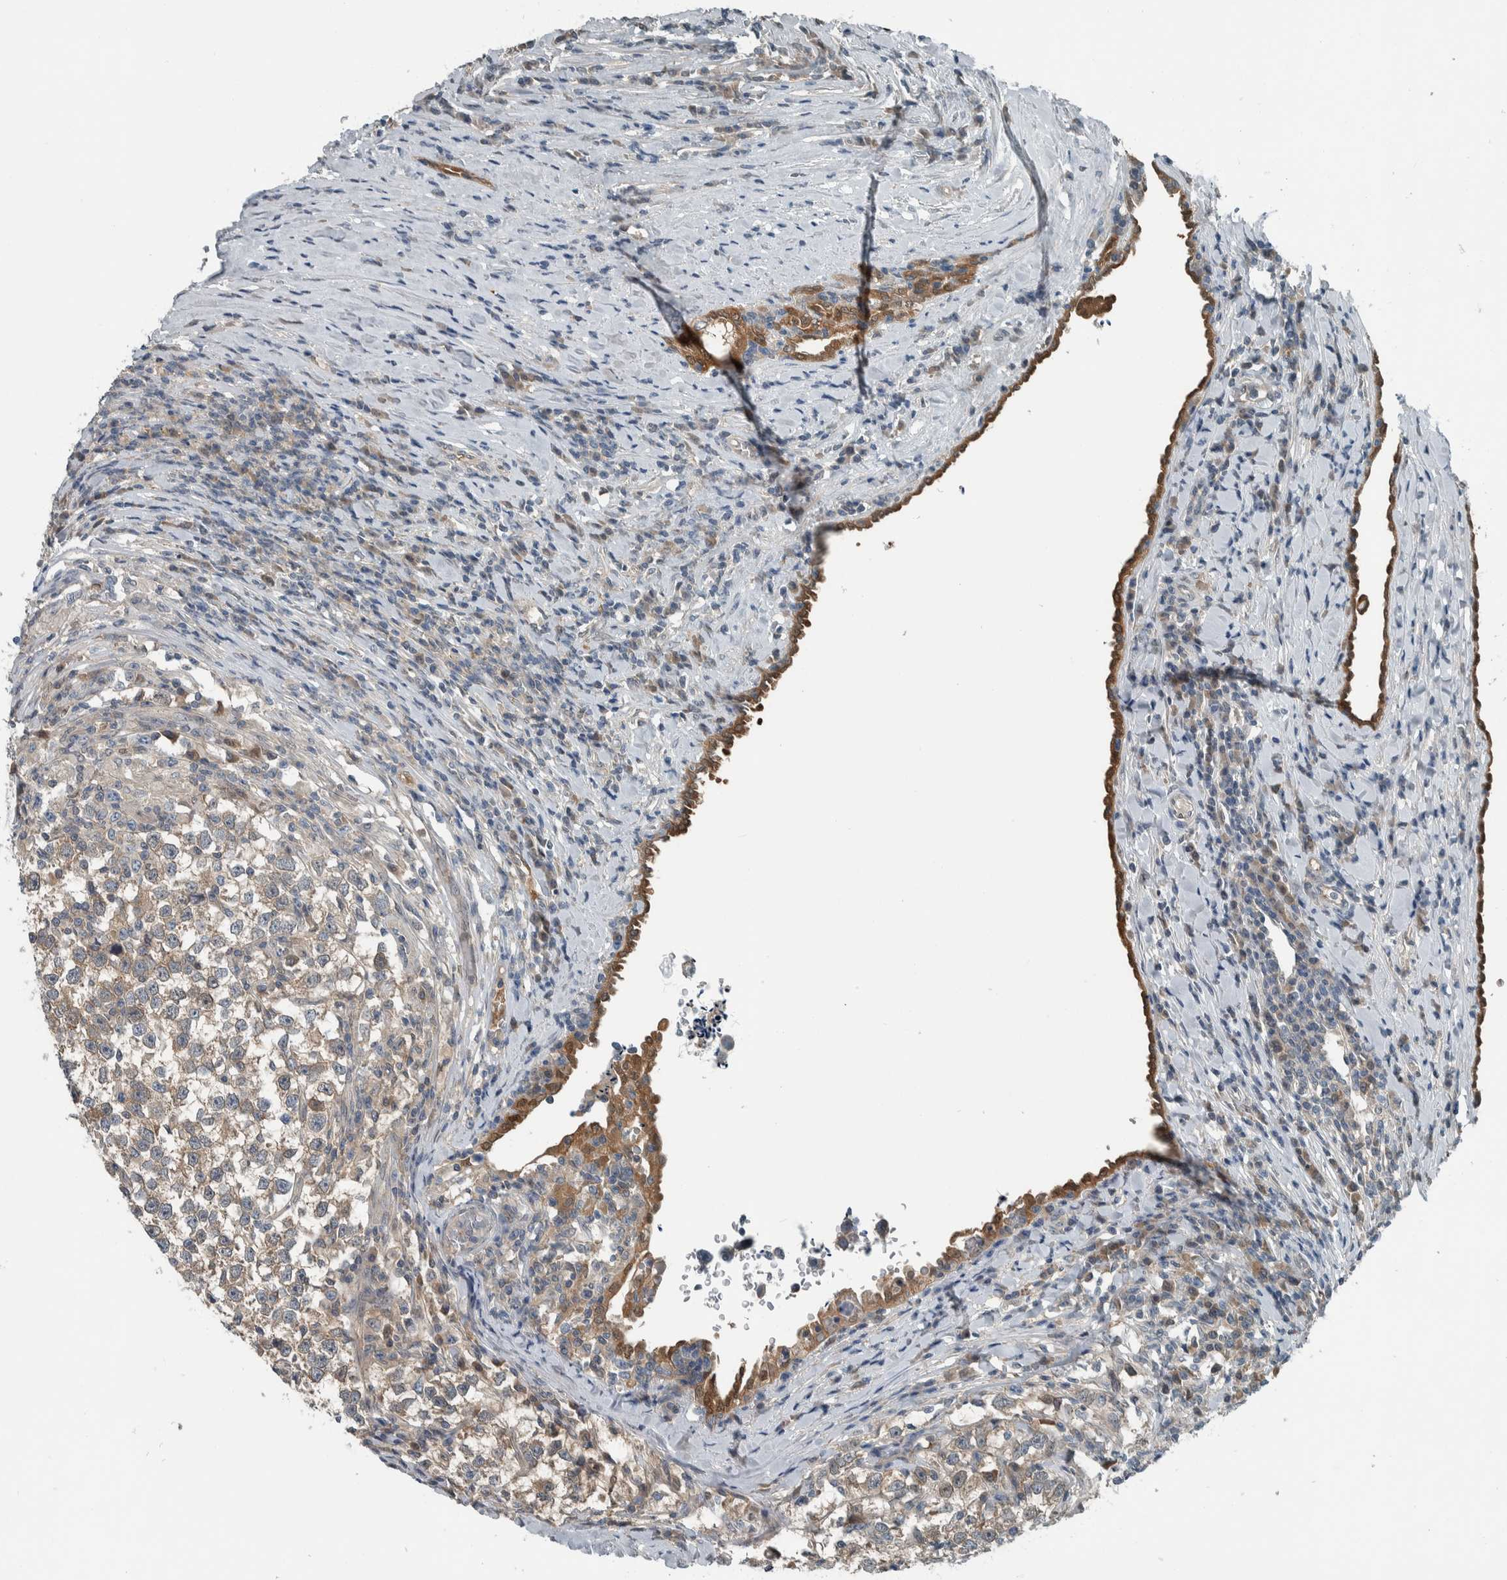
{"staining": {"intensity": "weak", "quantity": "25%-75%", "location": "cytoplasmic/membranous"}, "tissue": "testis cancer", "cell_type": "Tumor cells", "image_type": "cancer", "snomed": [{"axis": "morphology", "description": "Normal tissue, NOS"}, {"axis": "morphology", "description": "Seminoma, NOS"}, {"axis": "topography", "description": "Testis"}], "caption": "Protein staining of seminoma (testis) tissue shows weak cytoplasmic/membranous positivity in about 25%-75% of tumor cells.", "gene": "ALAD", "patient": {"sex": "male", "age": 43}}